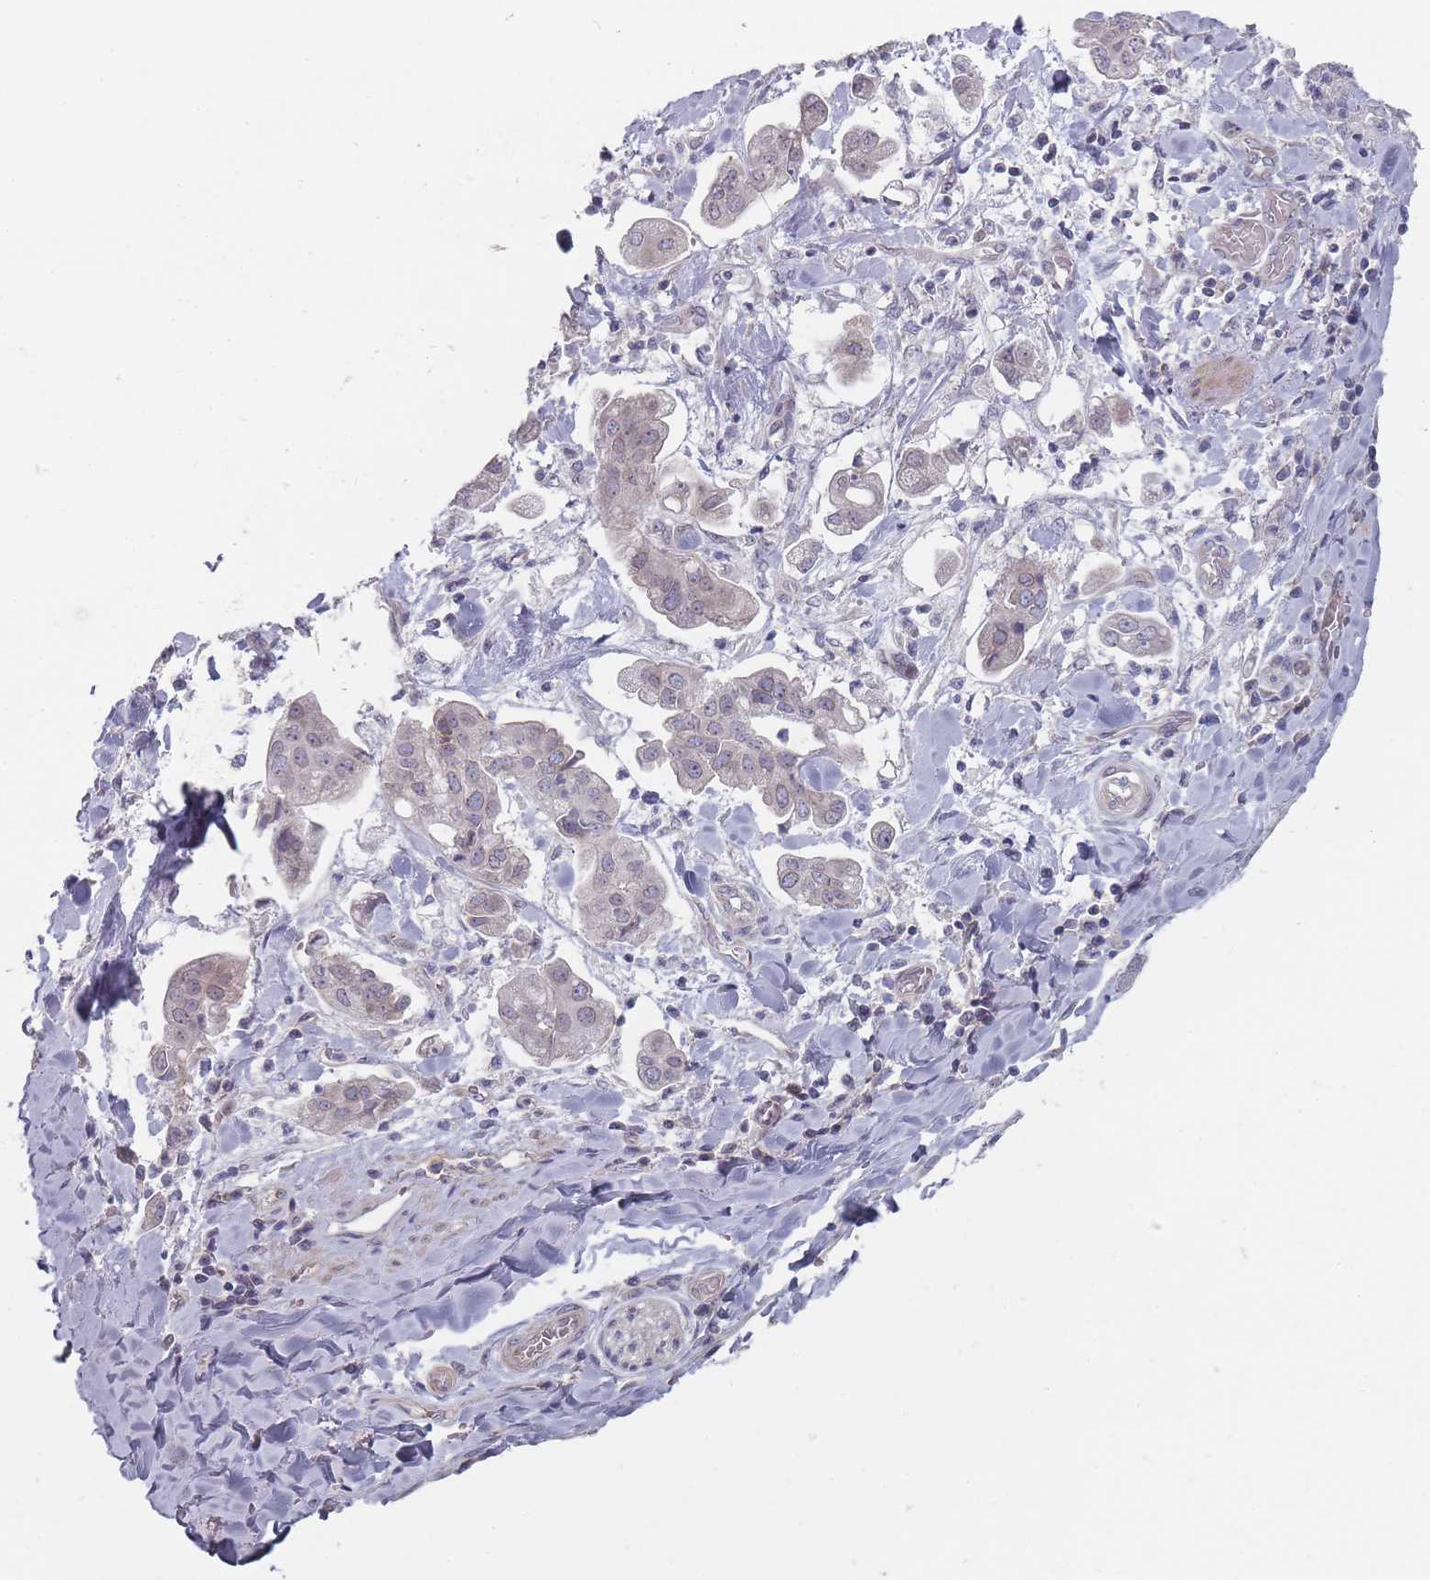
{"staining": {"intensity": "negative", "quantity": "none", "location": "none"}, "tissue": "stomach cancer", "cell_type": "Tumor cells", "image_type": "cancer", "snomed": [{"axis": "morphology", "description": "Adenocarcinoma, NOS"}, {"axis": "topography", "description": "Stomach"}], "caption": "A photomicrograph of human stomach adenocarcinoma is negative for staining in tumor cells.", "gene": "PCDH12", "patient": {"sex": "male", "age": 62}}